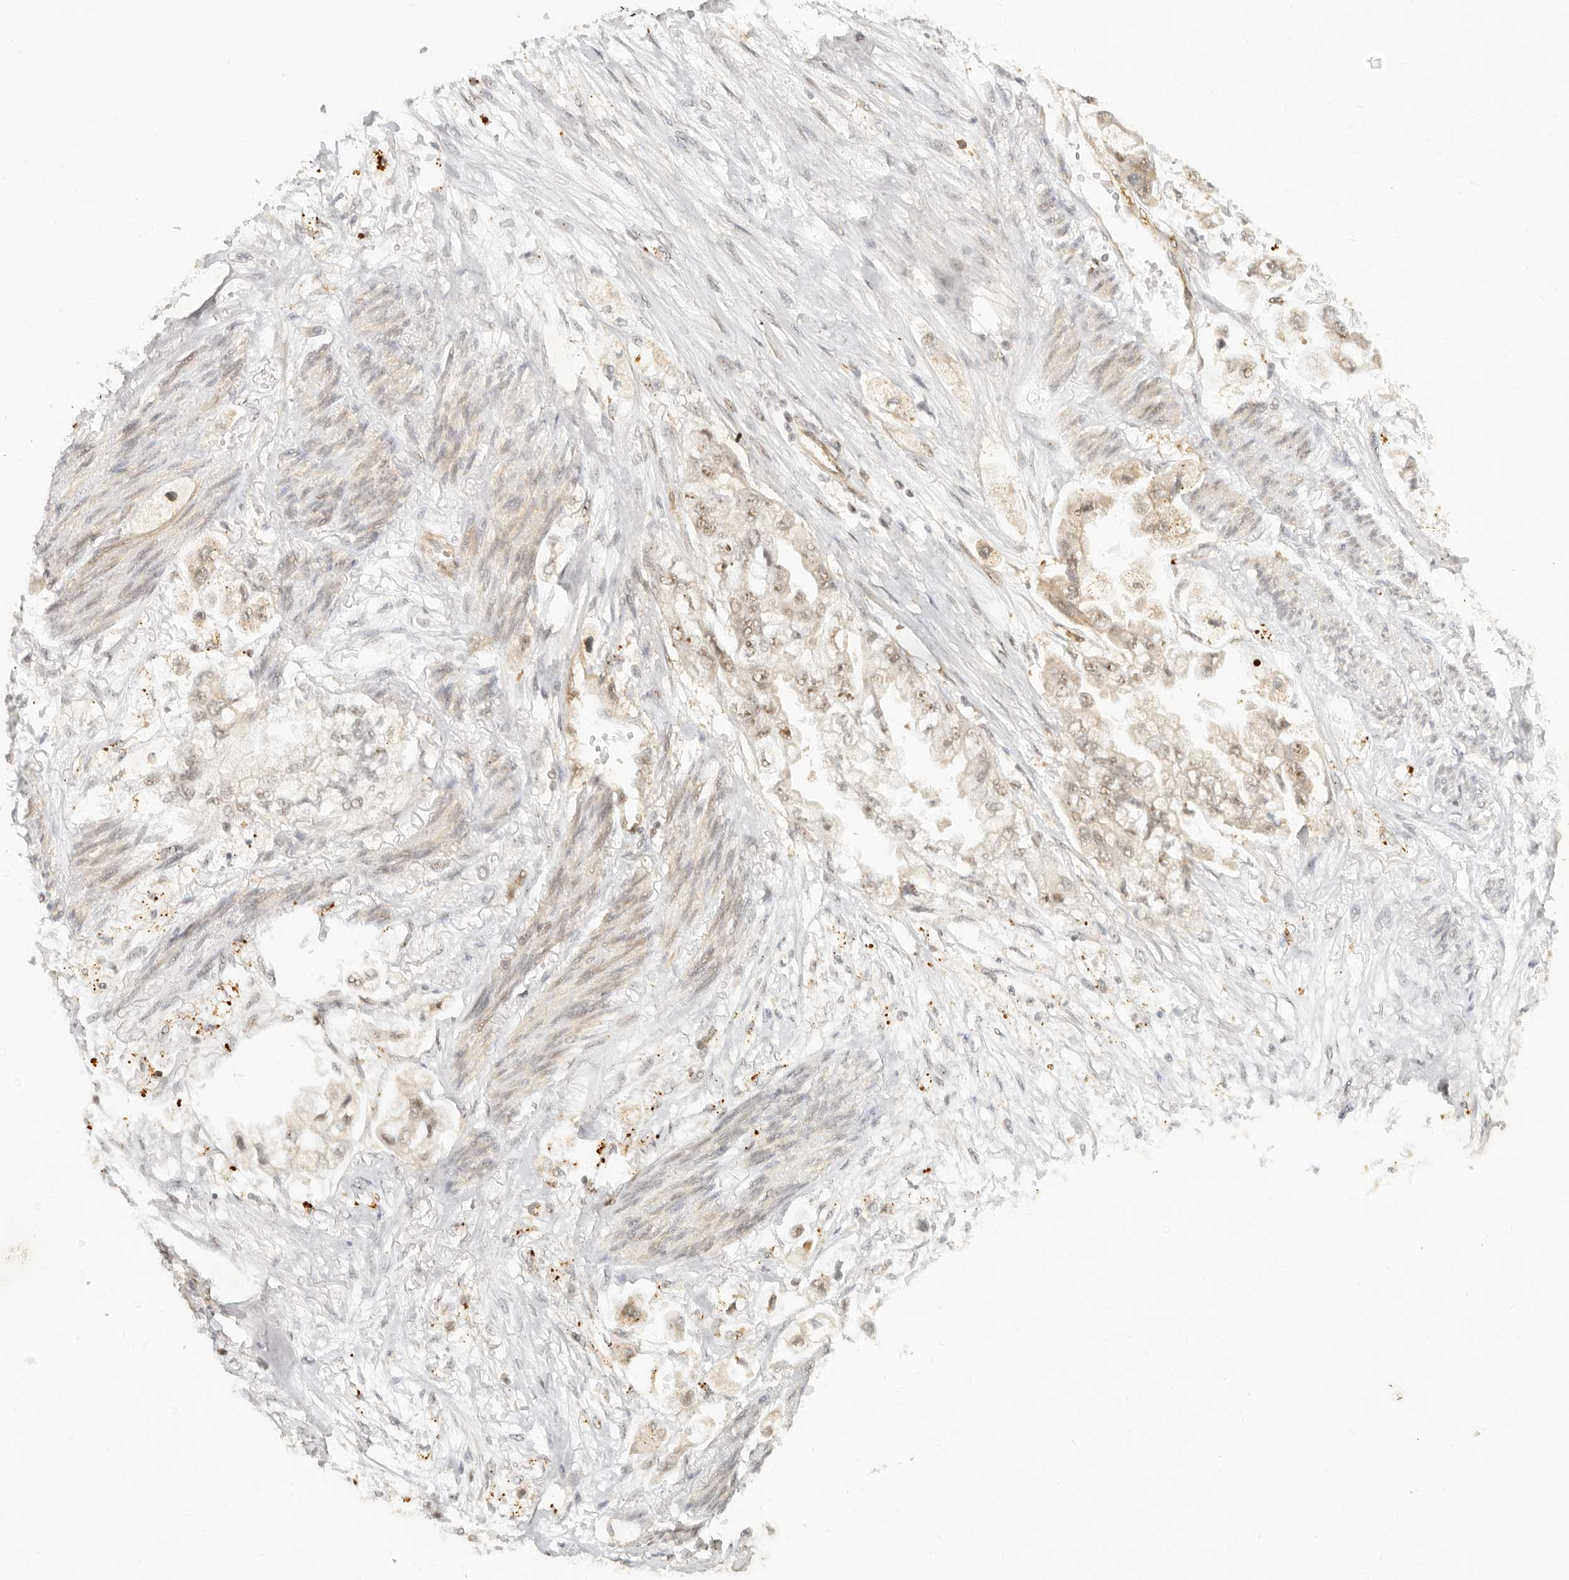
{"staining": {"intensity": "weak", "quantity": ">75%", "location": "cytoplasmic/membranous,nuclear"}, "tissue": "stomach cancer", "cell_type": "Tumor cells", "image_type": "cancer", "snomed": [{"axis": "morphology", "description": "Adenocarcinoma, NOS"}, {"axis": "topography", "description": "Stomach"}], "caption": "About >75% of tumor cells in human adenocarcinoma (stomach) show weak cytoplasmic/membranous and nuclear protein positivity as visualized by brown immunohistochemical staining.", "gene": "BAP1", "patient": {"sex": "male", "age": 62}}